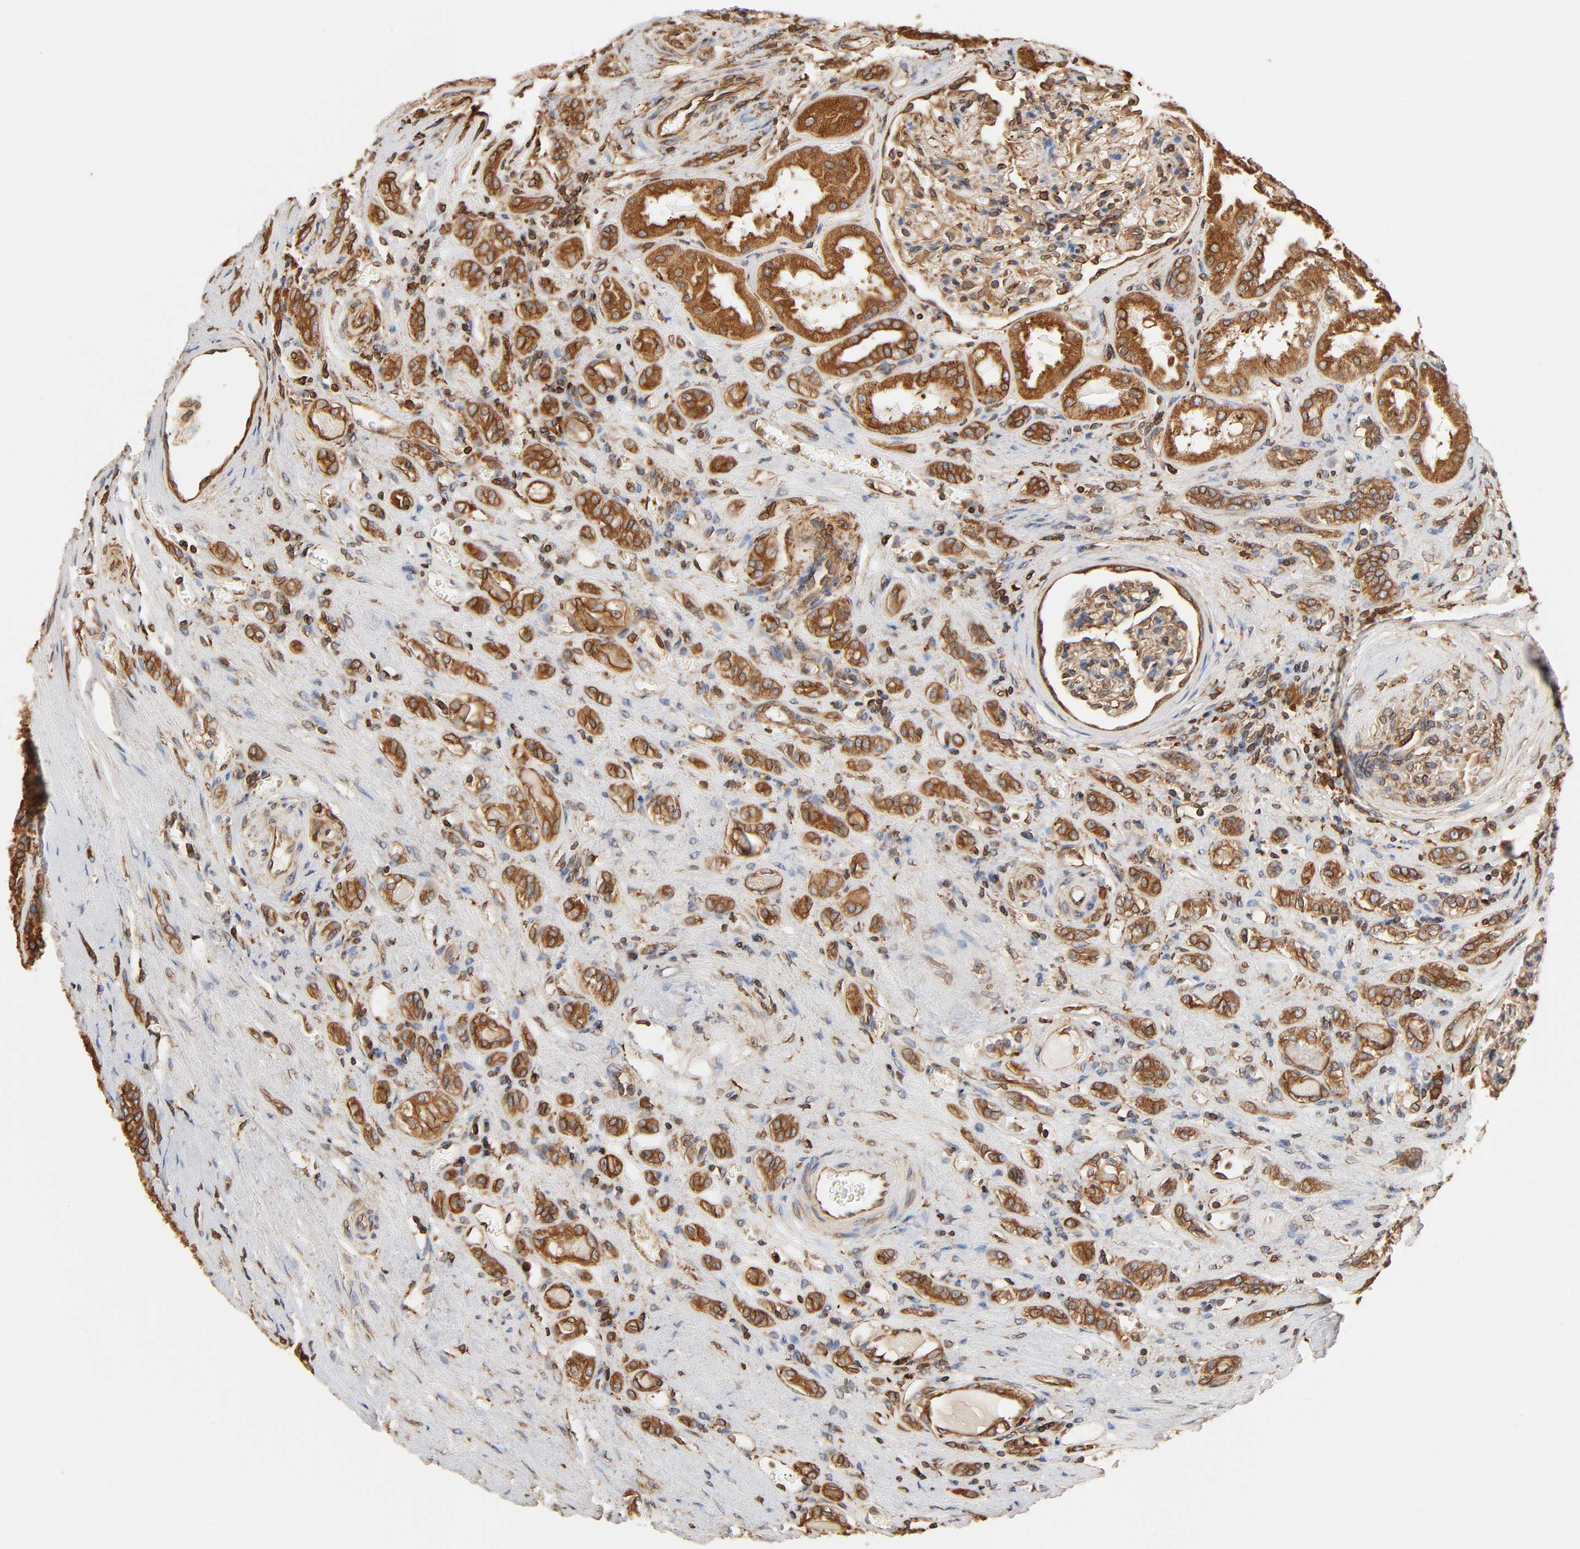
{"staining": {"intensity": "strong", "quantity": ">75%", "location": "cytoplasmic/membranous"}, "tissue": "renal cancer", "cell_type": "Tumor cells", "image_type": "cancer", "snomed": [{"axis": "morphology", "description": "Adenocarcinoma, NOS"}, {"axis": "topography", "description": "Kidney"}], "caption": "Immunohistochemistry of human adenocarcinoma (renal) demonstrates high levels of strong cytoplasmic/membranous positivity in about >75% of tumor cells.", "gene": "BCAP31", "patient": {"sex": "male", "age": 46}}